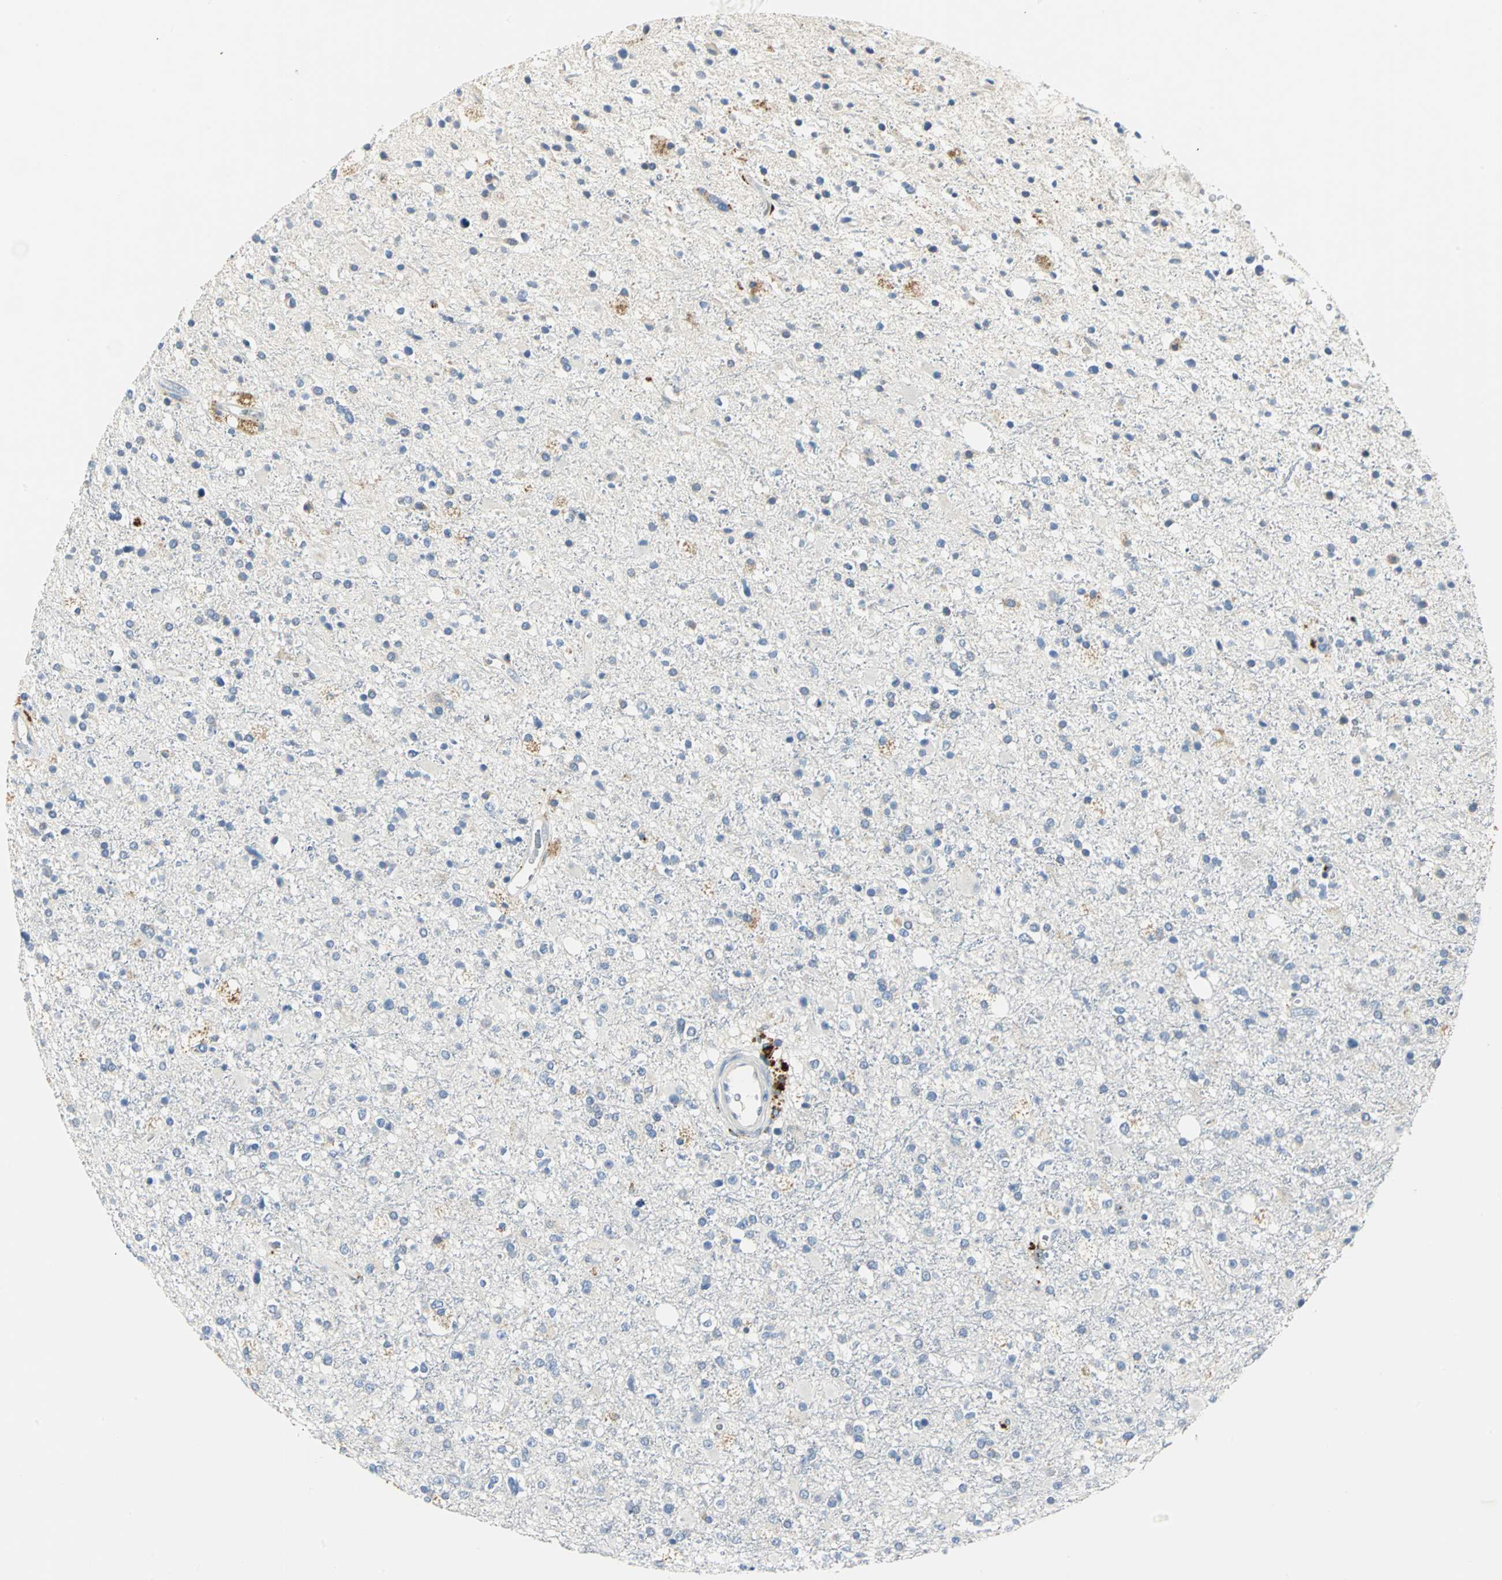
{"staining": {"intensity": "moderate", "quantity": "<25%", "location": "cytoplasmic/membranous"}, "tissue": "glioma", "cell_type": "Tumor cells", "image_type": "cancer", "snomed": [{"axis": "morphology", "description": "Glioma, malignant, High grade"}, {"axis": "topography", "description": "Brain"}], "caption": "An image showing moderate cytoplasmic/membranous positivity in about <25% of tumor cells in glioma, as visualized by brown immunohistochemical staining.", "gene": "B3GNT2", "patient": {"sex": "male", "age": 33}}